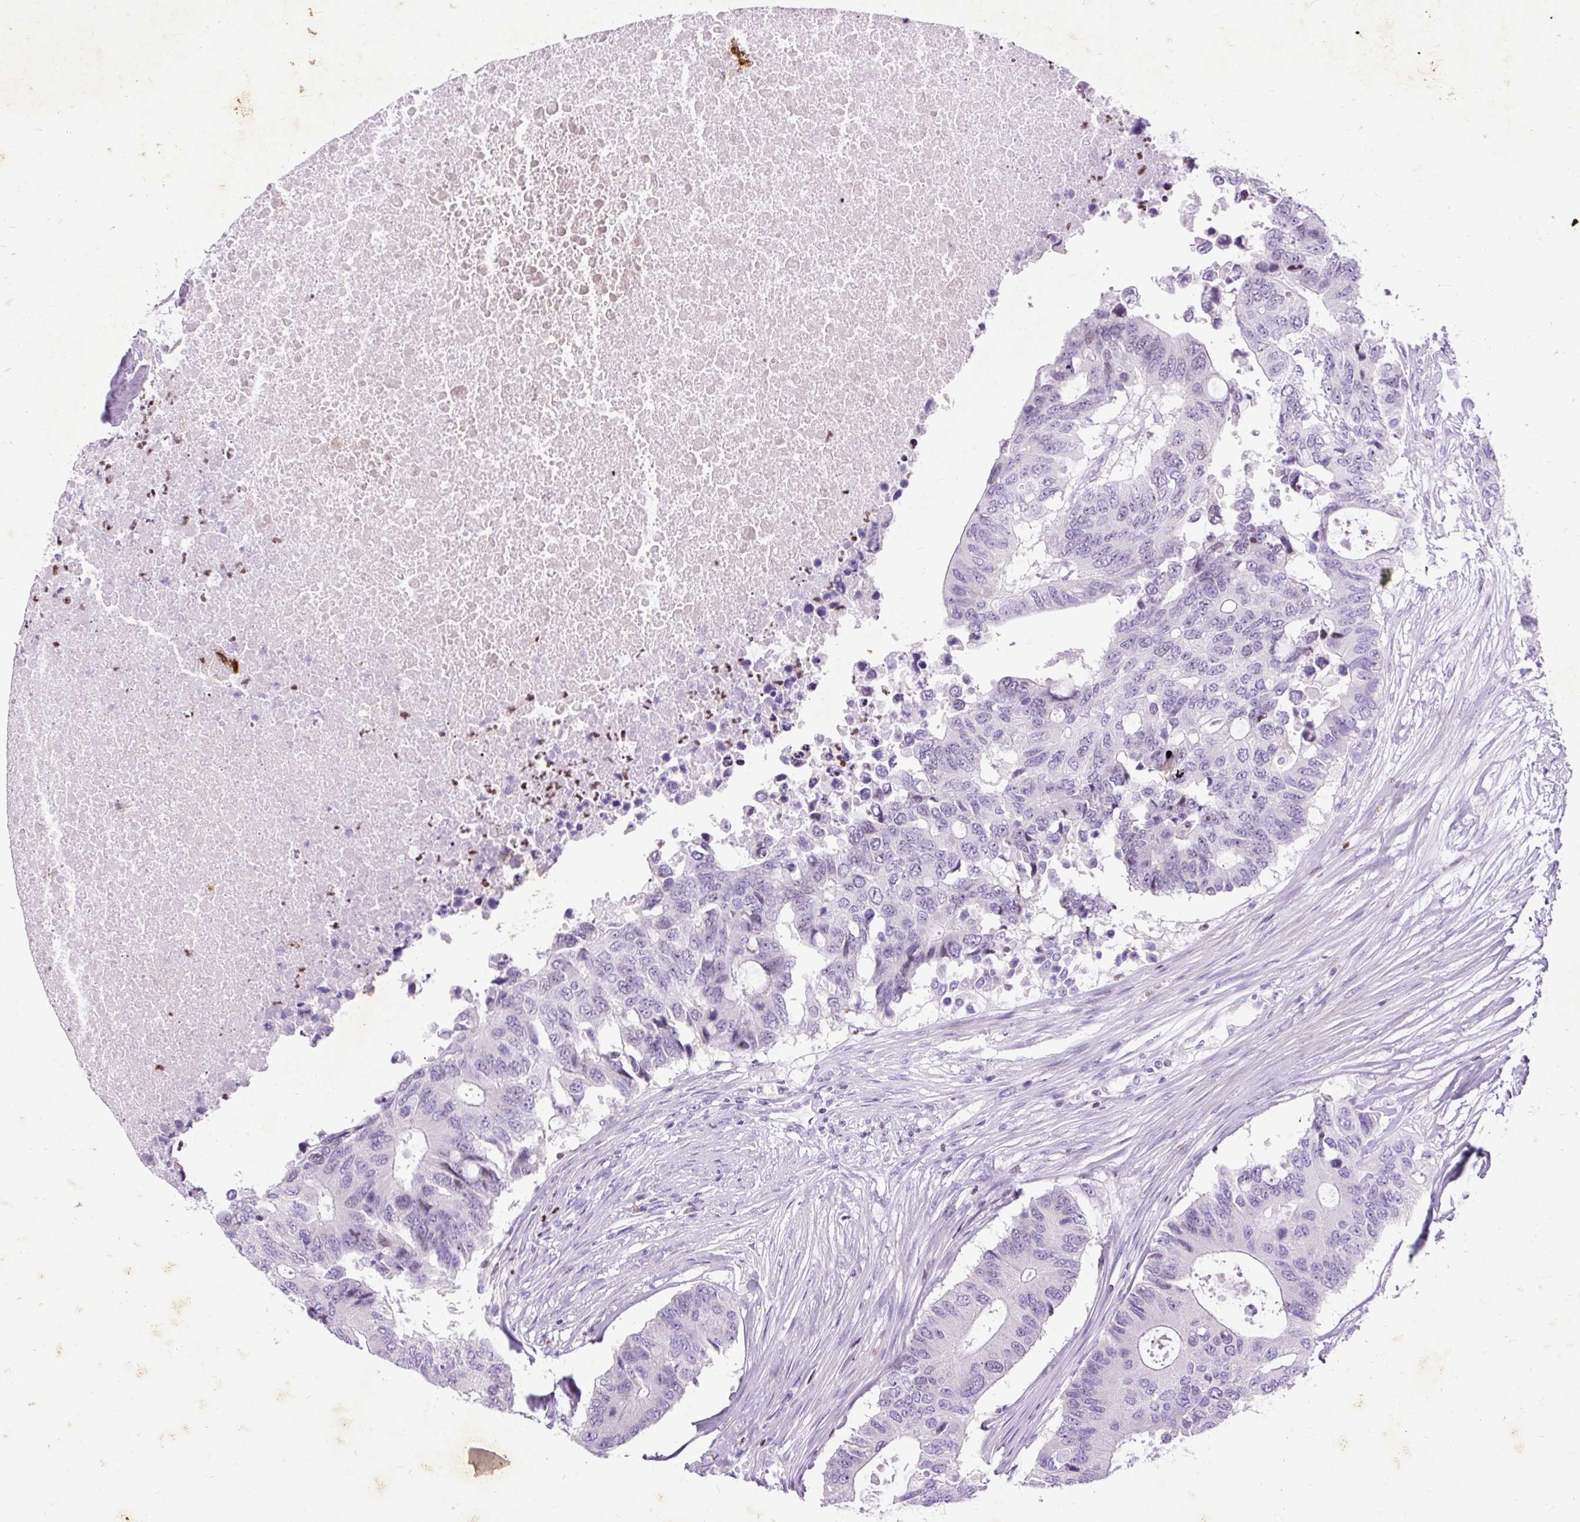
{"staining": {"intensity": "negative", "quantity": "none", "location": "none"}, "tissue": "colorectal cancer", "cell_type": "Tumor cells", "image_type": "cancer", "snomed": [{"axis": "morphology", "description": "Adenocarcinoma, NOS"}, {"axis": "topography", "description": "Colon"}], "caption": "An IHC micrograph of colorectal adenocarcinoma is shown. There is no staining in tumor cells of colorectal adenocarcinoma.", "gene": "SPC24", "patient": {"sex": "male", "age": 71}}